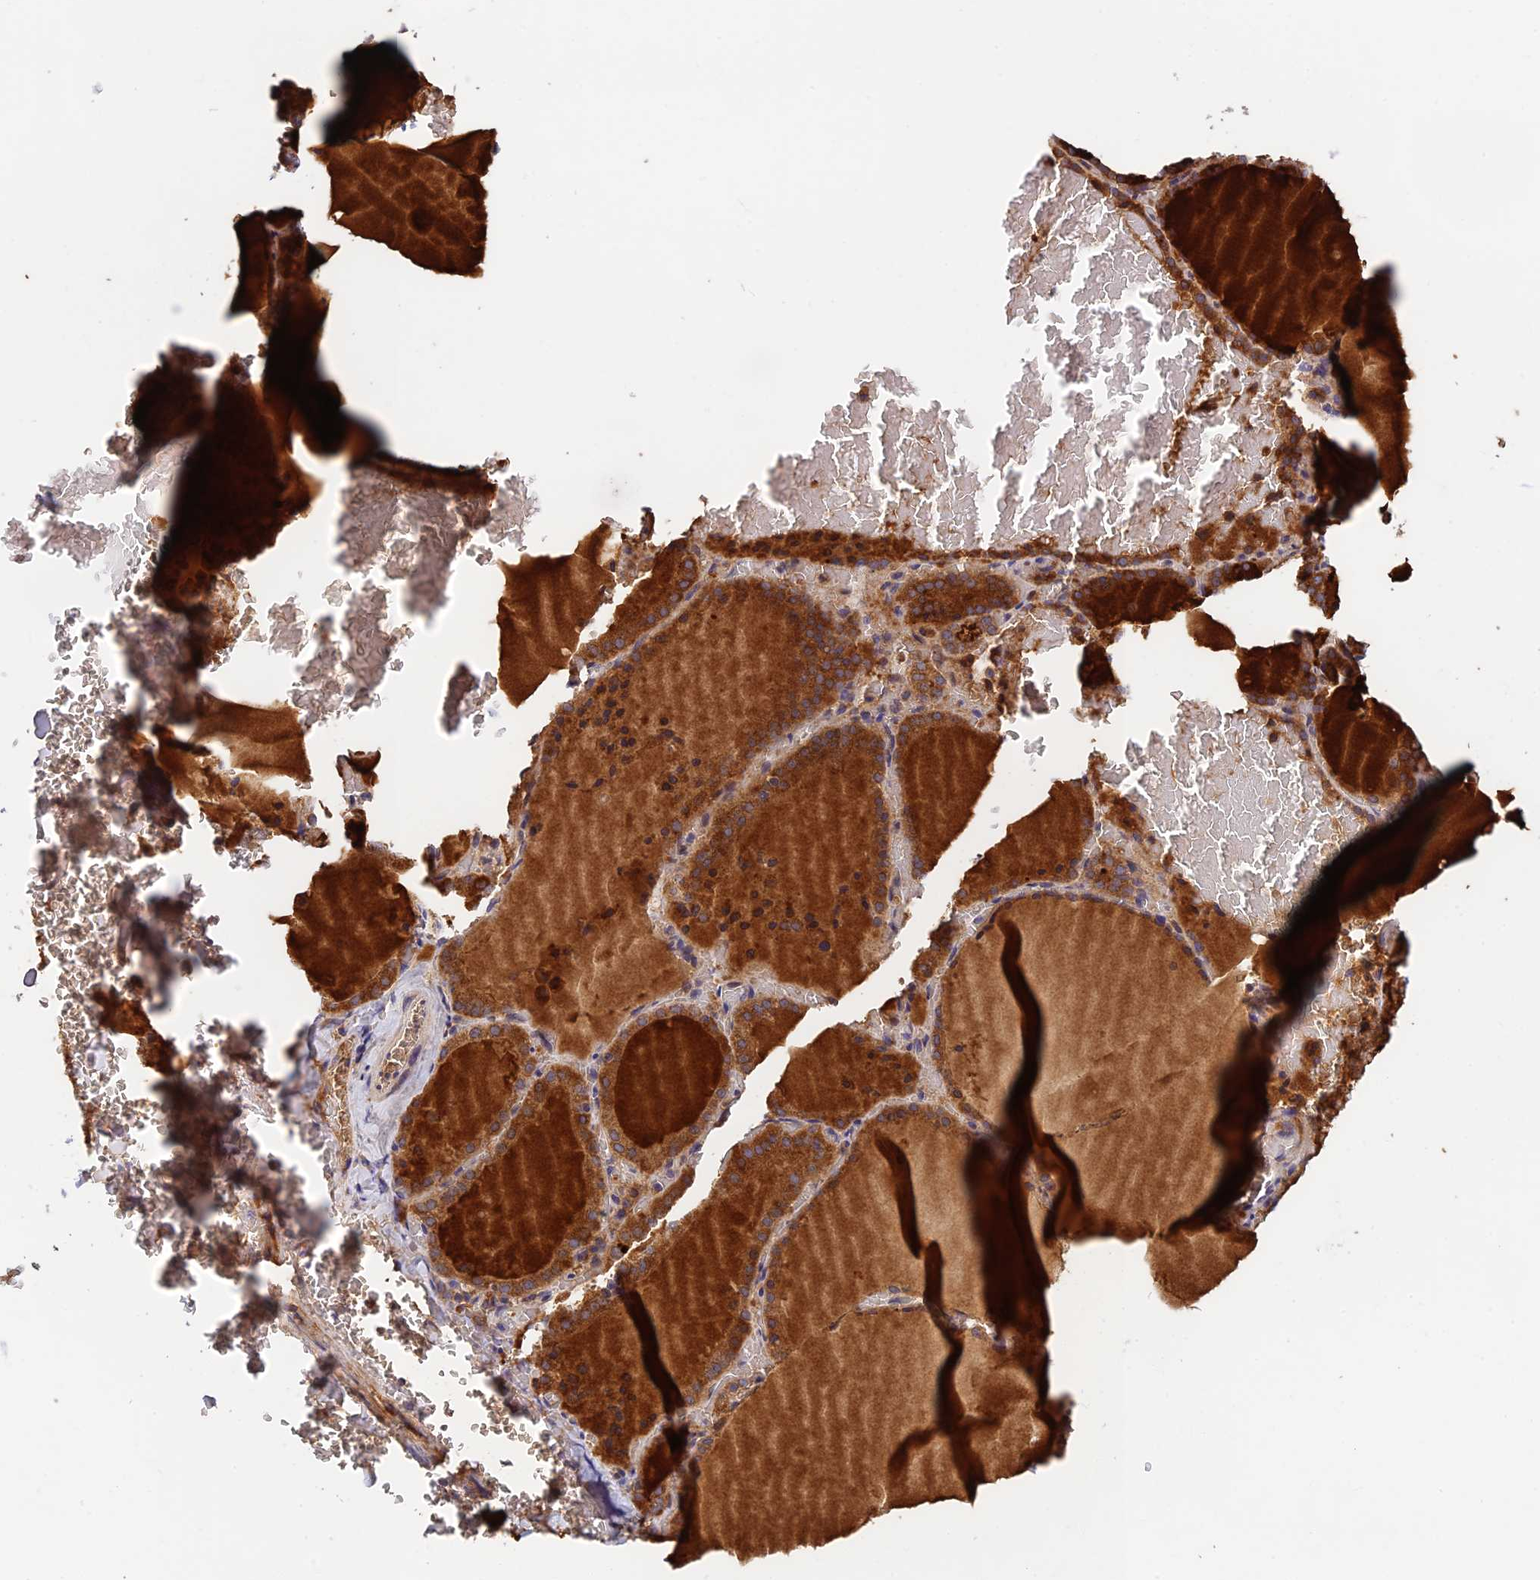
{"staining": {"intensity": "strong", "quantity": ">75%", "location": "cytoplasmic/membranous"}, "tissue": "thyroid gland", "cell_type": "Glandular cells", "image_type": "normal", "snomed": [{"axis": "morphology", "description": "Normal tissue, NOS"}, {"axis": "topography", "description": "Thyroid gland"}], "caption": "Strong cytoplasmic/membranous protein expression is identified in about >75% of glandular cells in thyroid gland. (Brightfield microscopy of DAB IHC at high magnification).", "gene": "RANBP6", "patient": {"sex": "female", "age": 39}}